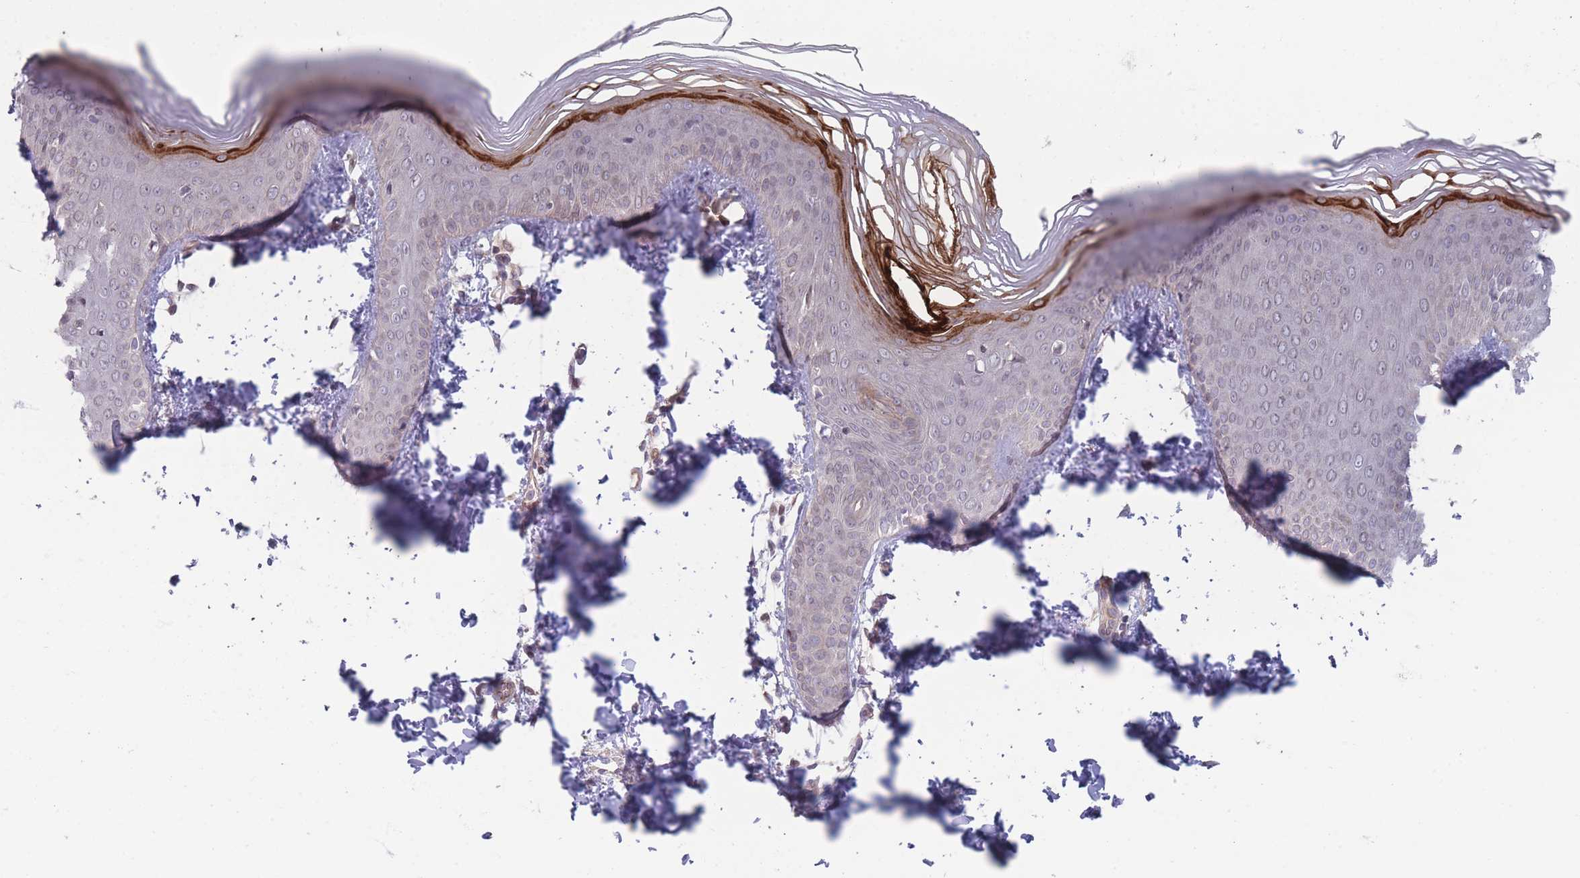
{"staining": {"intensity": "strong", "quantity": "<25%", "location": "cytoplasmic/membranous"}, "tissue": "skin", "cell_type": "Epidermal cells", "image_type": "normal", "snomed": [{"axis": "morphology", "description": "Normal tissue, NOS"}, {"axis": "morphology", "description": "Inflammation, NOS"}, {"axis": "topography", "description": "Soft tissue"}, {"axis": "topography", "description": "Anal"}], "caption": "DAB immunohistochemical staining of benign human skin demonstrates strong cytoplasmic/membranous protein staining in approximately <25% of epidermal cells. (brown staining indicates protein expression, while blue staining denotes nuclei).", "gene": "VRK2", "patient": {"sex": "female", "age": 15}}